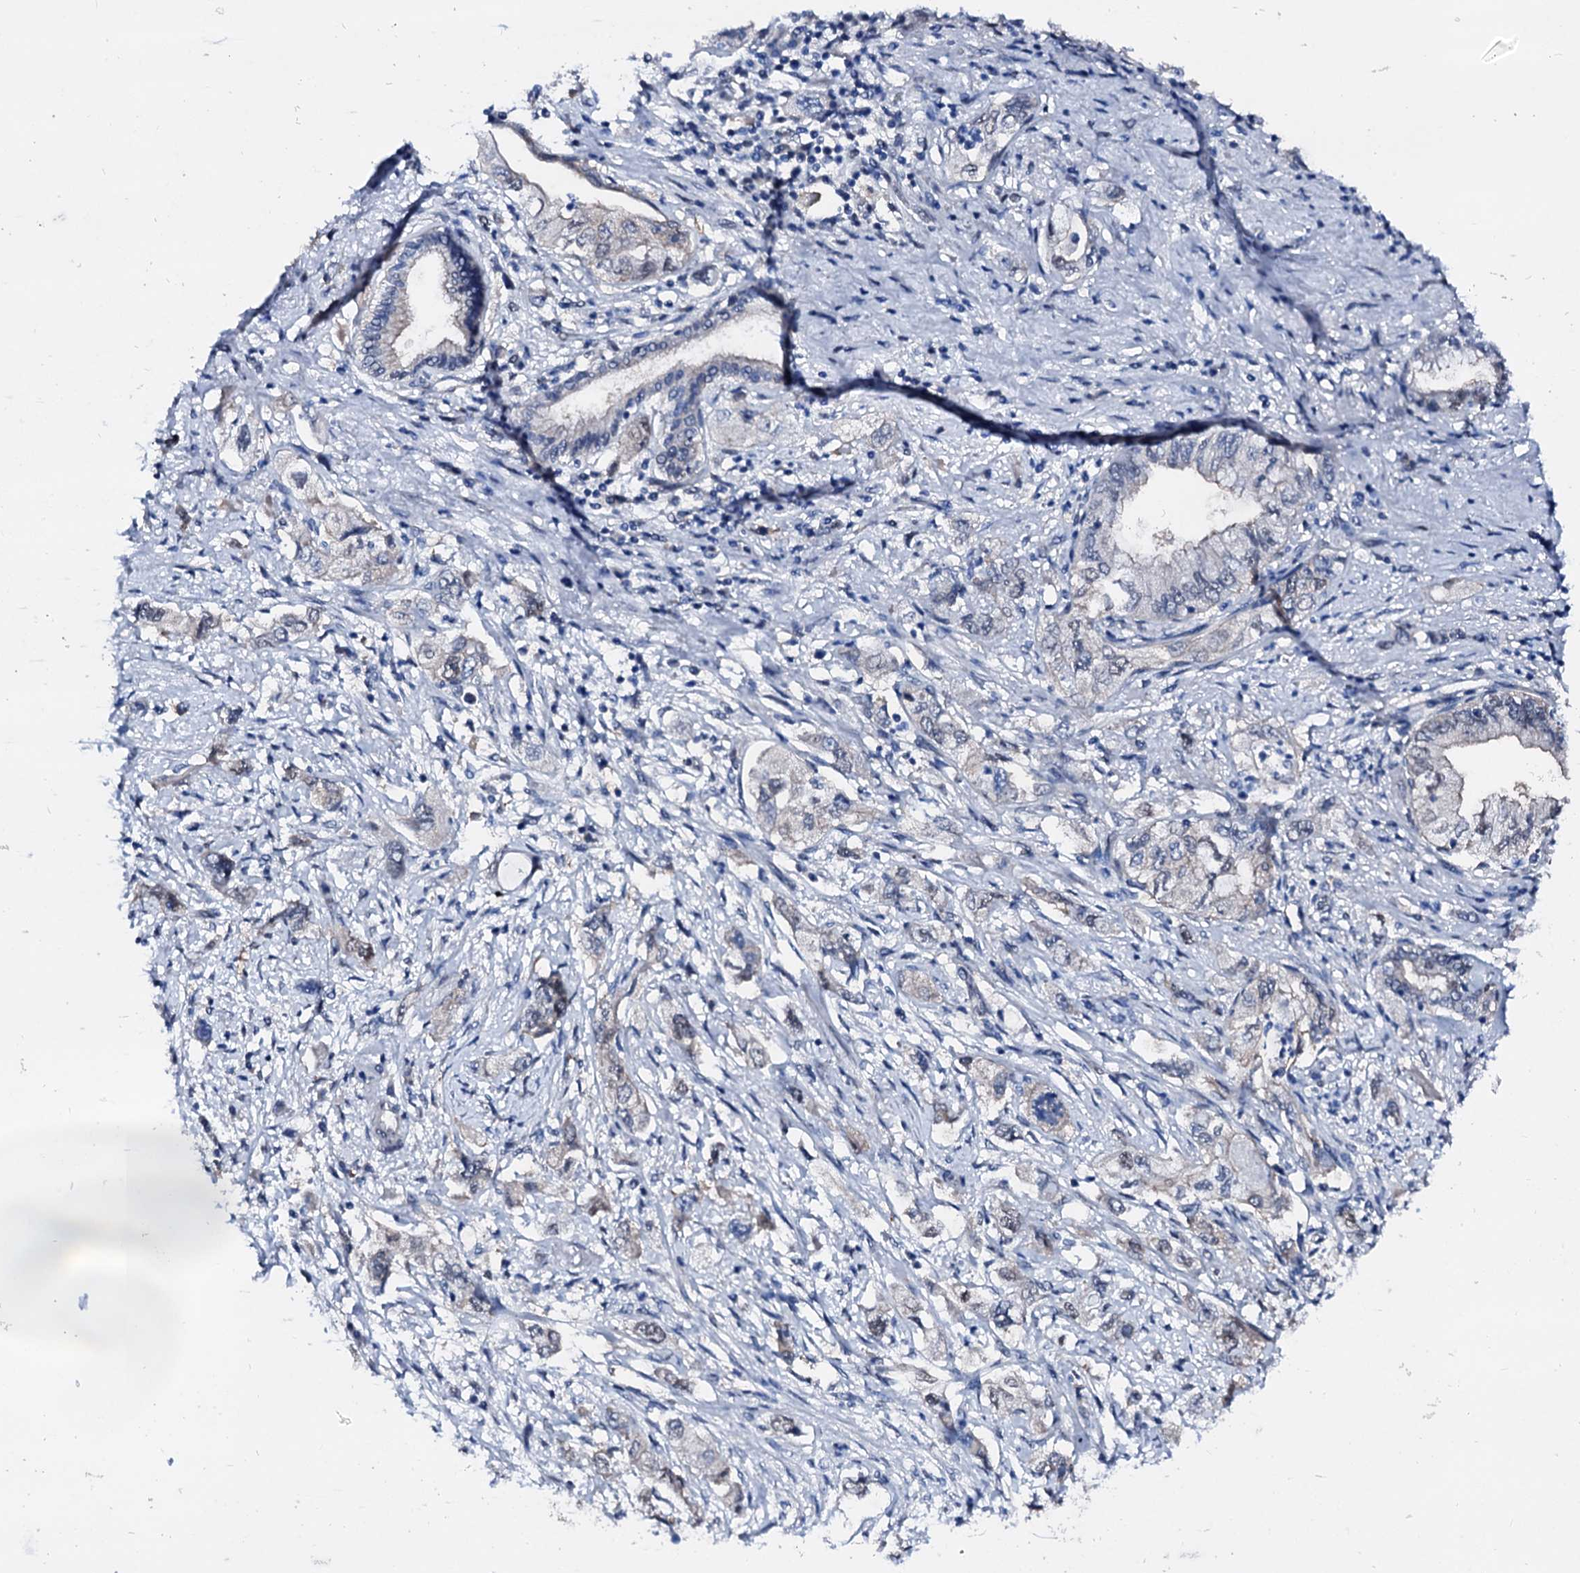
{"staining": {"intensity": "negative", "quantity": "none", "location": "none"}, "tissue": "pancreatic cancer", "cell_type": "Tumor cells", "image_type": "cancer", "snomed": [{"axis": "morphology", "description": "Adenocarcinoma, NOS"}, {"axis": "topography", "description": "Pancreas"}], "caption": "The micrograph reveals no staining of tumor cells in pancreatic cancer (adenocarcinoma).", "gene": "CSN2", "patient": {"sex": "female", "age": 73}}